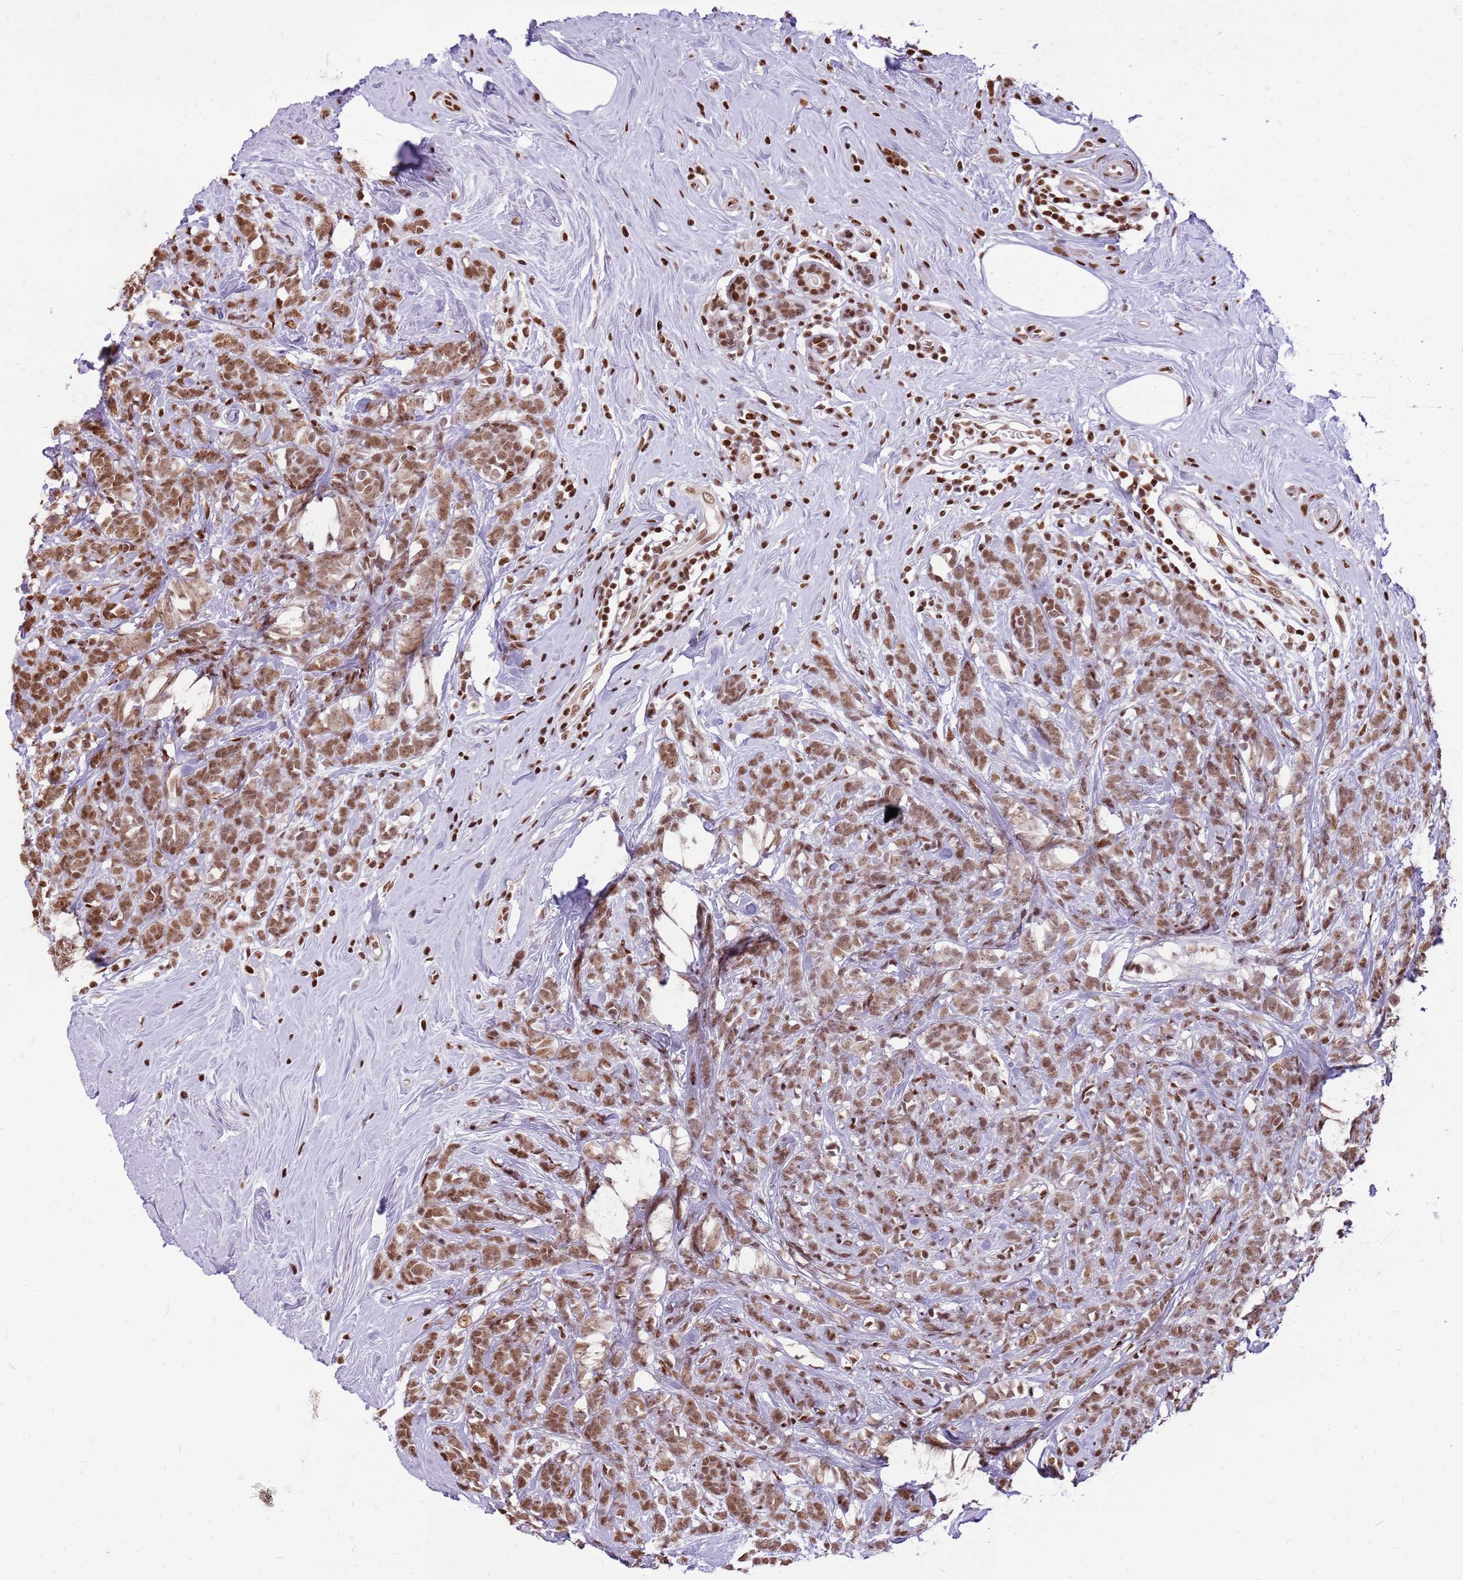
{"staining": {"intensity": "moderate", "quantity": ">75%", "location": "nuclear"}, "tissue": "breast cancer", "cell_type": "Tumor cells", "image_type": "cancer", "snomed": [{"axis": "morphology", "description": "Lobular carcinoma"}, {"axis": "topography", "description": "Breast"}], "caption": "Protein expression analysis of human breast cancer (lobular carcinoma) reveals moderate nuclear positivity in about >75% of tumor cells.", "gene": "WASHC4", "patient": {"sex": "female", "age": 58}}